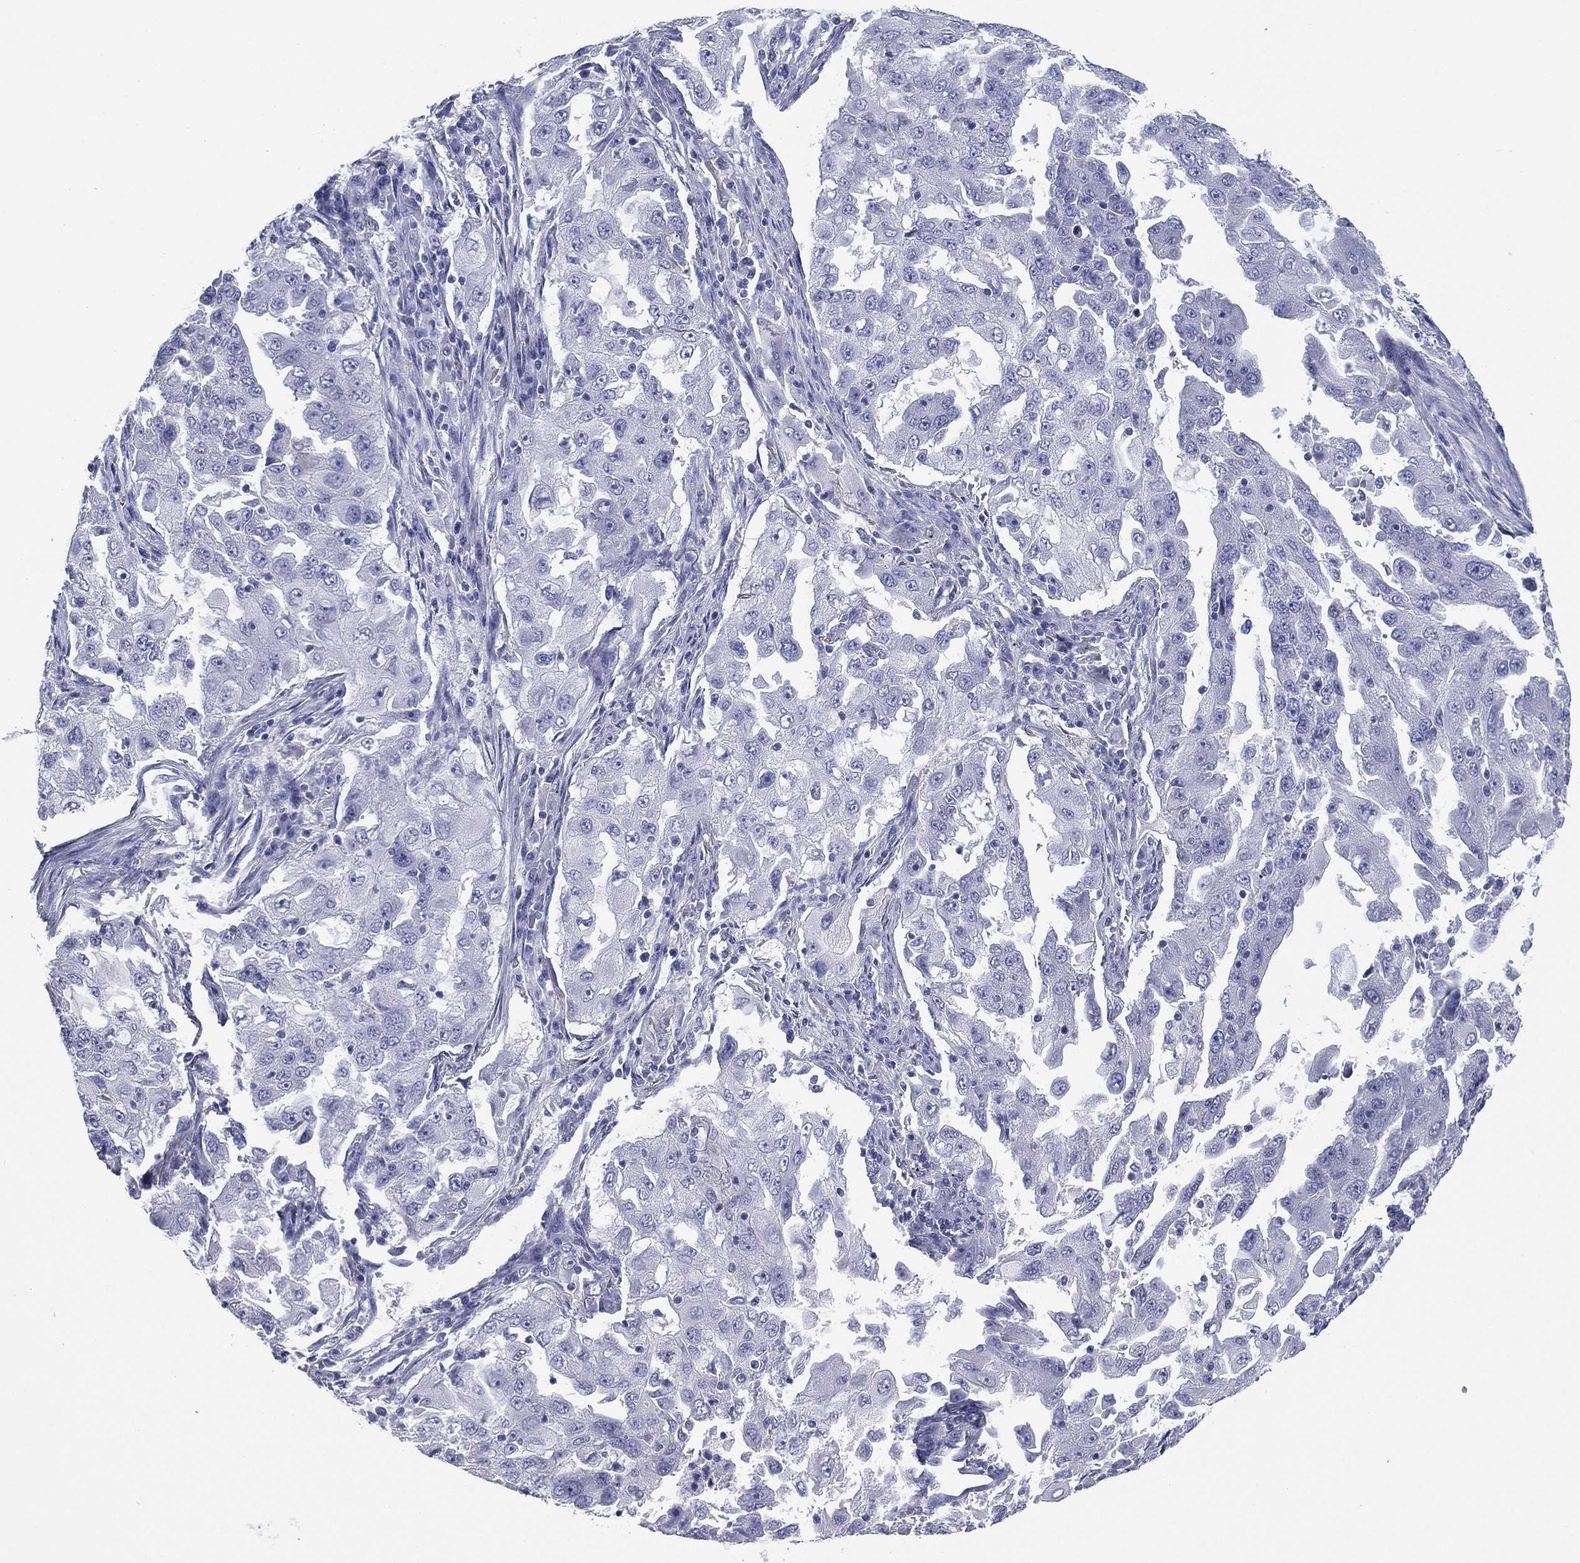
{"staining": {"intensity": "negative", "quantity": "none", "location": "none"}, "tissue": "lung cancer", "cell_type": "Tumor cells", "image_type": "cancer", "snomed": [{"axis": "morphology", "description": "Adenocarcinoma, NOS"}, {"axis": "topography", "description": "Lung"}], "caption": "Histopathology image shows no significant protein staining in tumor cells of lung cancer.", "gene": "FCER2", "patient": {"sex": "female", "age": 61}}